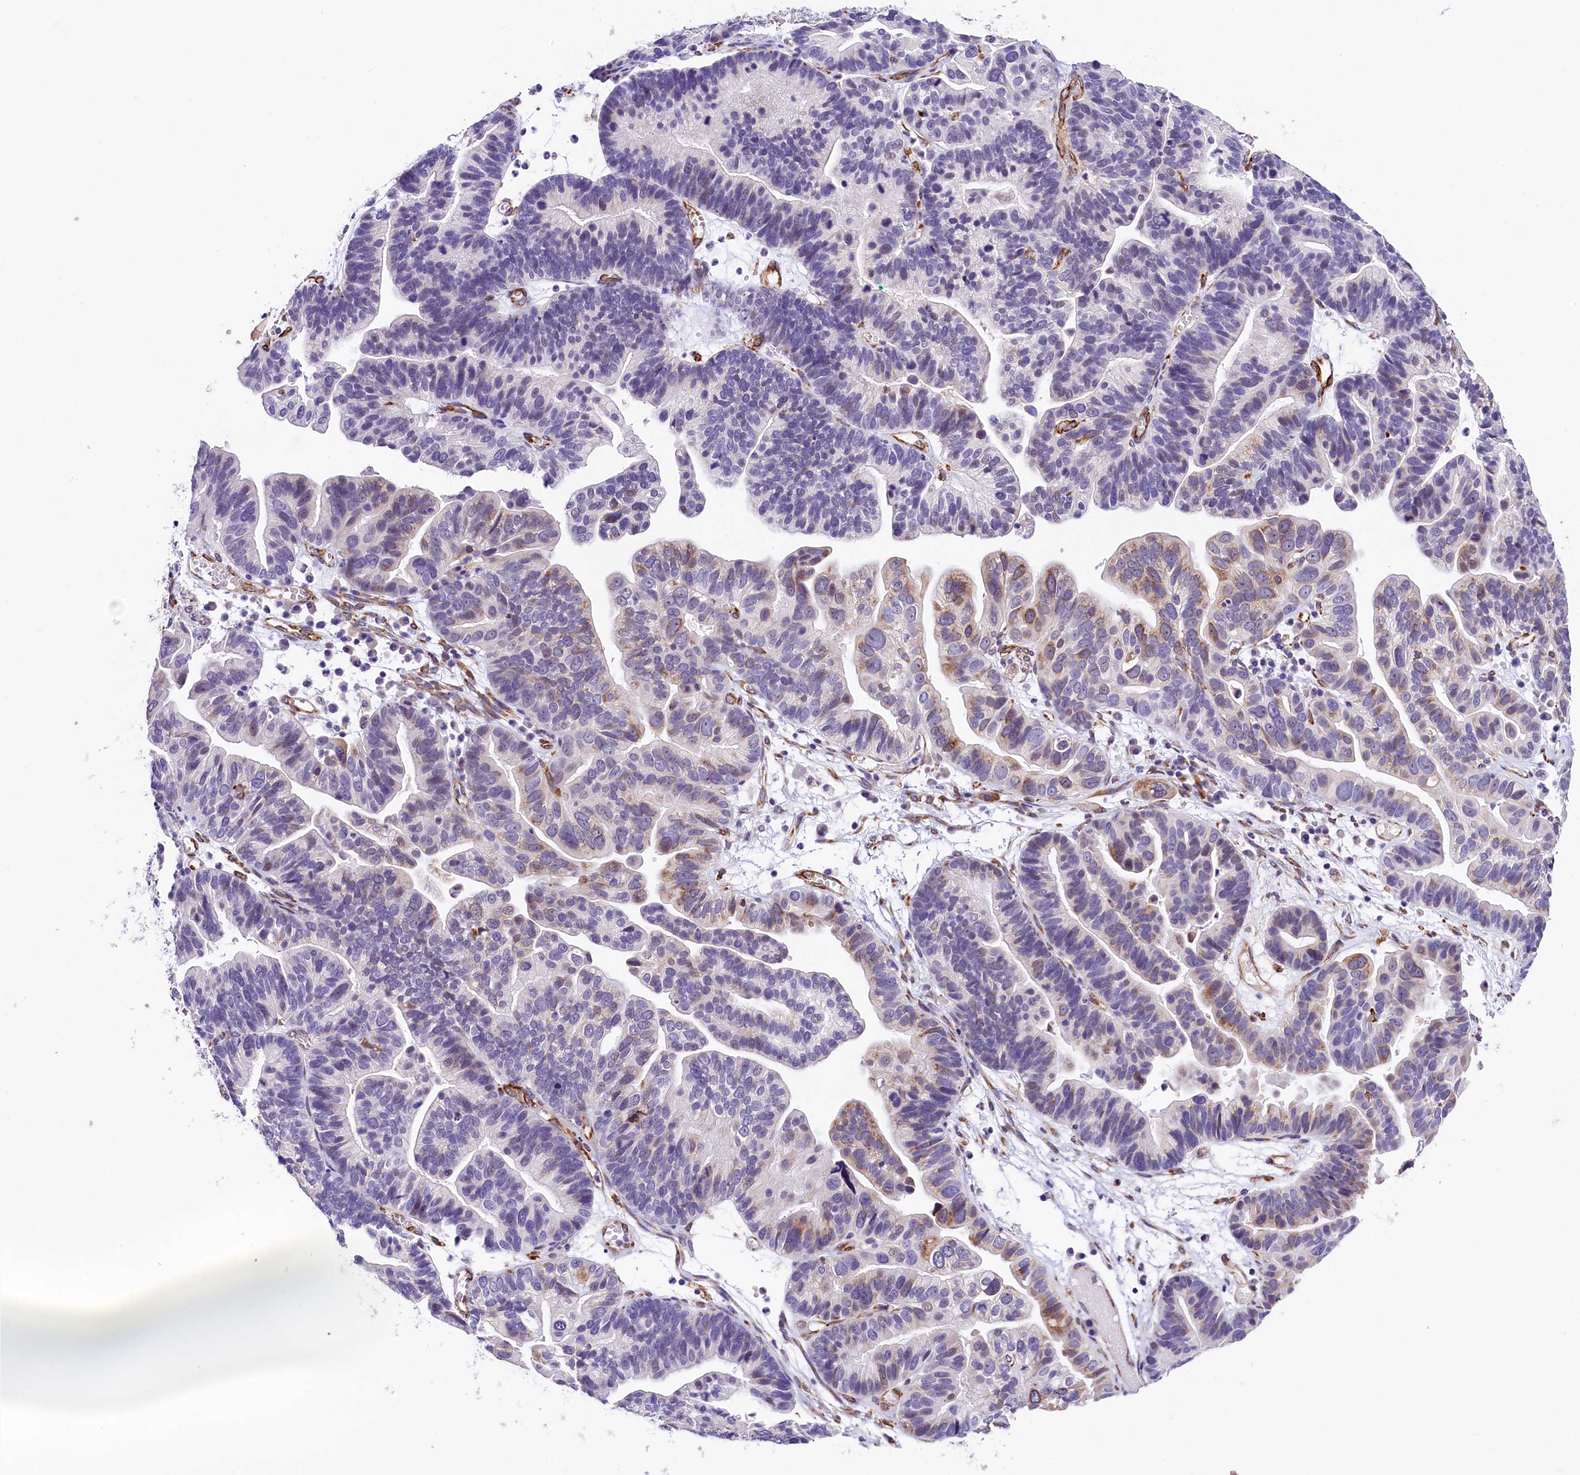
{"staining": {"intensity": "weak", "quantity": "<25%", "location": "cytoplasmic/membranous"}, "tissue": "ovarian cancer", "cell_type": "Tumor cells", "image_type": "cancer", "snomed": [{"axis": "morphology", "description": "Cystadenocarcinoma, serous, NOS"}, {"axis": "topography", "description": "Ovary"}], "caption": "An immunohistochemistry (IHC) image of serous cystadenocarcinoma (ovarian) is shown. There is no staining in tumor cells of serous cystadenocarcinoma (ovarian). (Immunohistochemistry, brightfield microscopy, high magnification).", "gene": "ITGA1", "patient": {"sex": "female", "age": 56}}